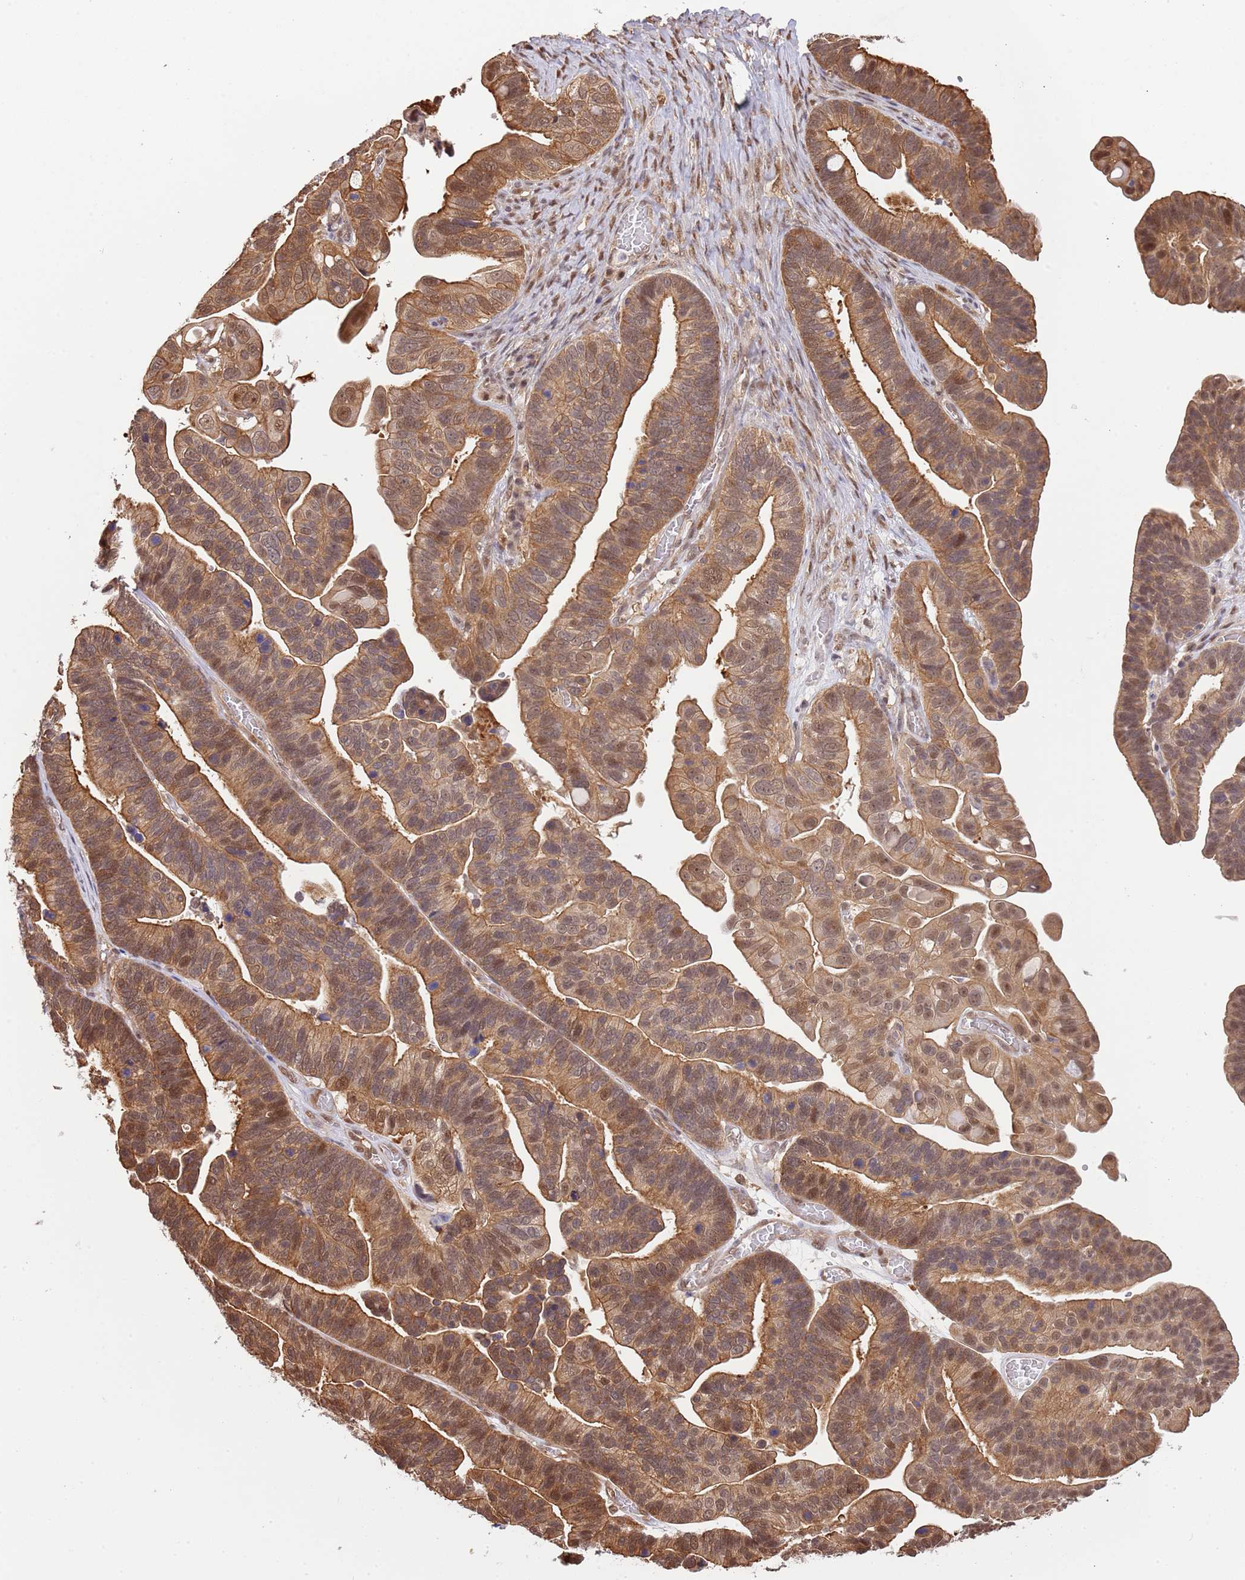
{"staining": {"intensity": "moderate", "quantity": ">75%", "location": "cytoplasmic/membranous,nuclear"}, "tissue": "ovarian cancer", "cell_type": "Tumor cells", "image_type": "cancer", "snomed": [{"axis": "morphology", "description": "Cystadenocarcinoma, serous, NOS"}, {"axis": "topography", "description": "Ovary"}], "caption": "Ovarian cancer (serous cystadenocarcinoma) was stained to show a protein in brown. There is medium levels of moderate cytoplasmic/membranous and nuclear positivity in about >75% of tumor cells.", "gene": "PLSCR5", "patient": {"sex": "female", "age": 56}}